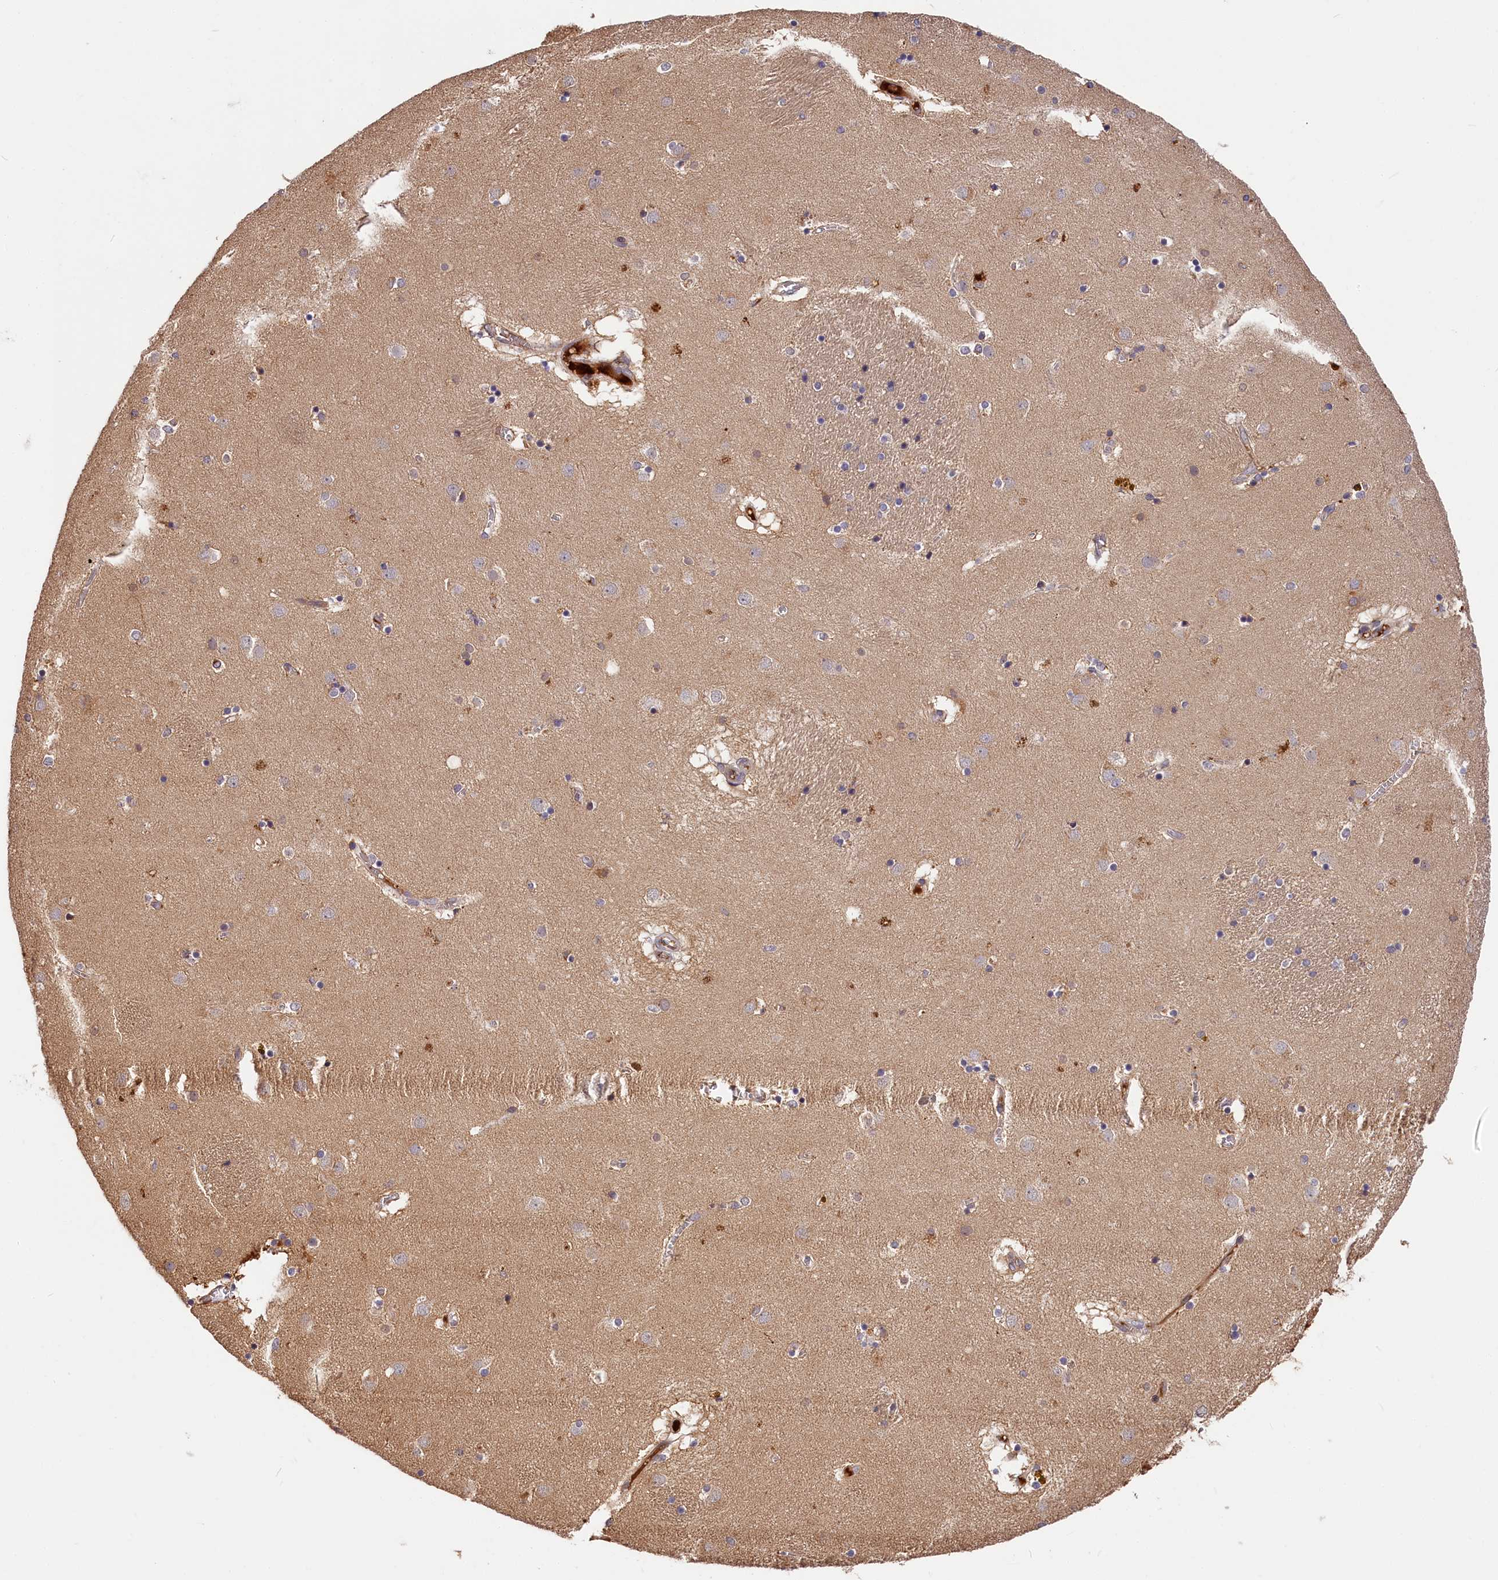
{"staining": {"intensity": "moderate", "quantity": "<25%", "location": "cytoplasmic/membranous"}, "tissue": "caudate", "cell_type": "Glial cells", "image_type": "normal", "snomed": [{"axis": "morphology", "description": "Normal tissue, NOS"}, {"axis": "topography", "description": "Lateral ventricle wall"}], "caption": "Caudate was stained to show a protein in brown. There is low levels of moderate cytoplasmic/membranous positivity in about <25% of glial cells. (IHC, brightfield microscopy, high magnification).", "gene": "ITIH1", "patient": {"sex": "male", "age": 70}}